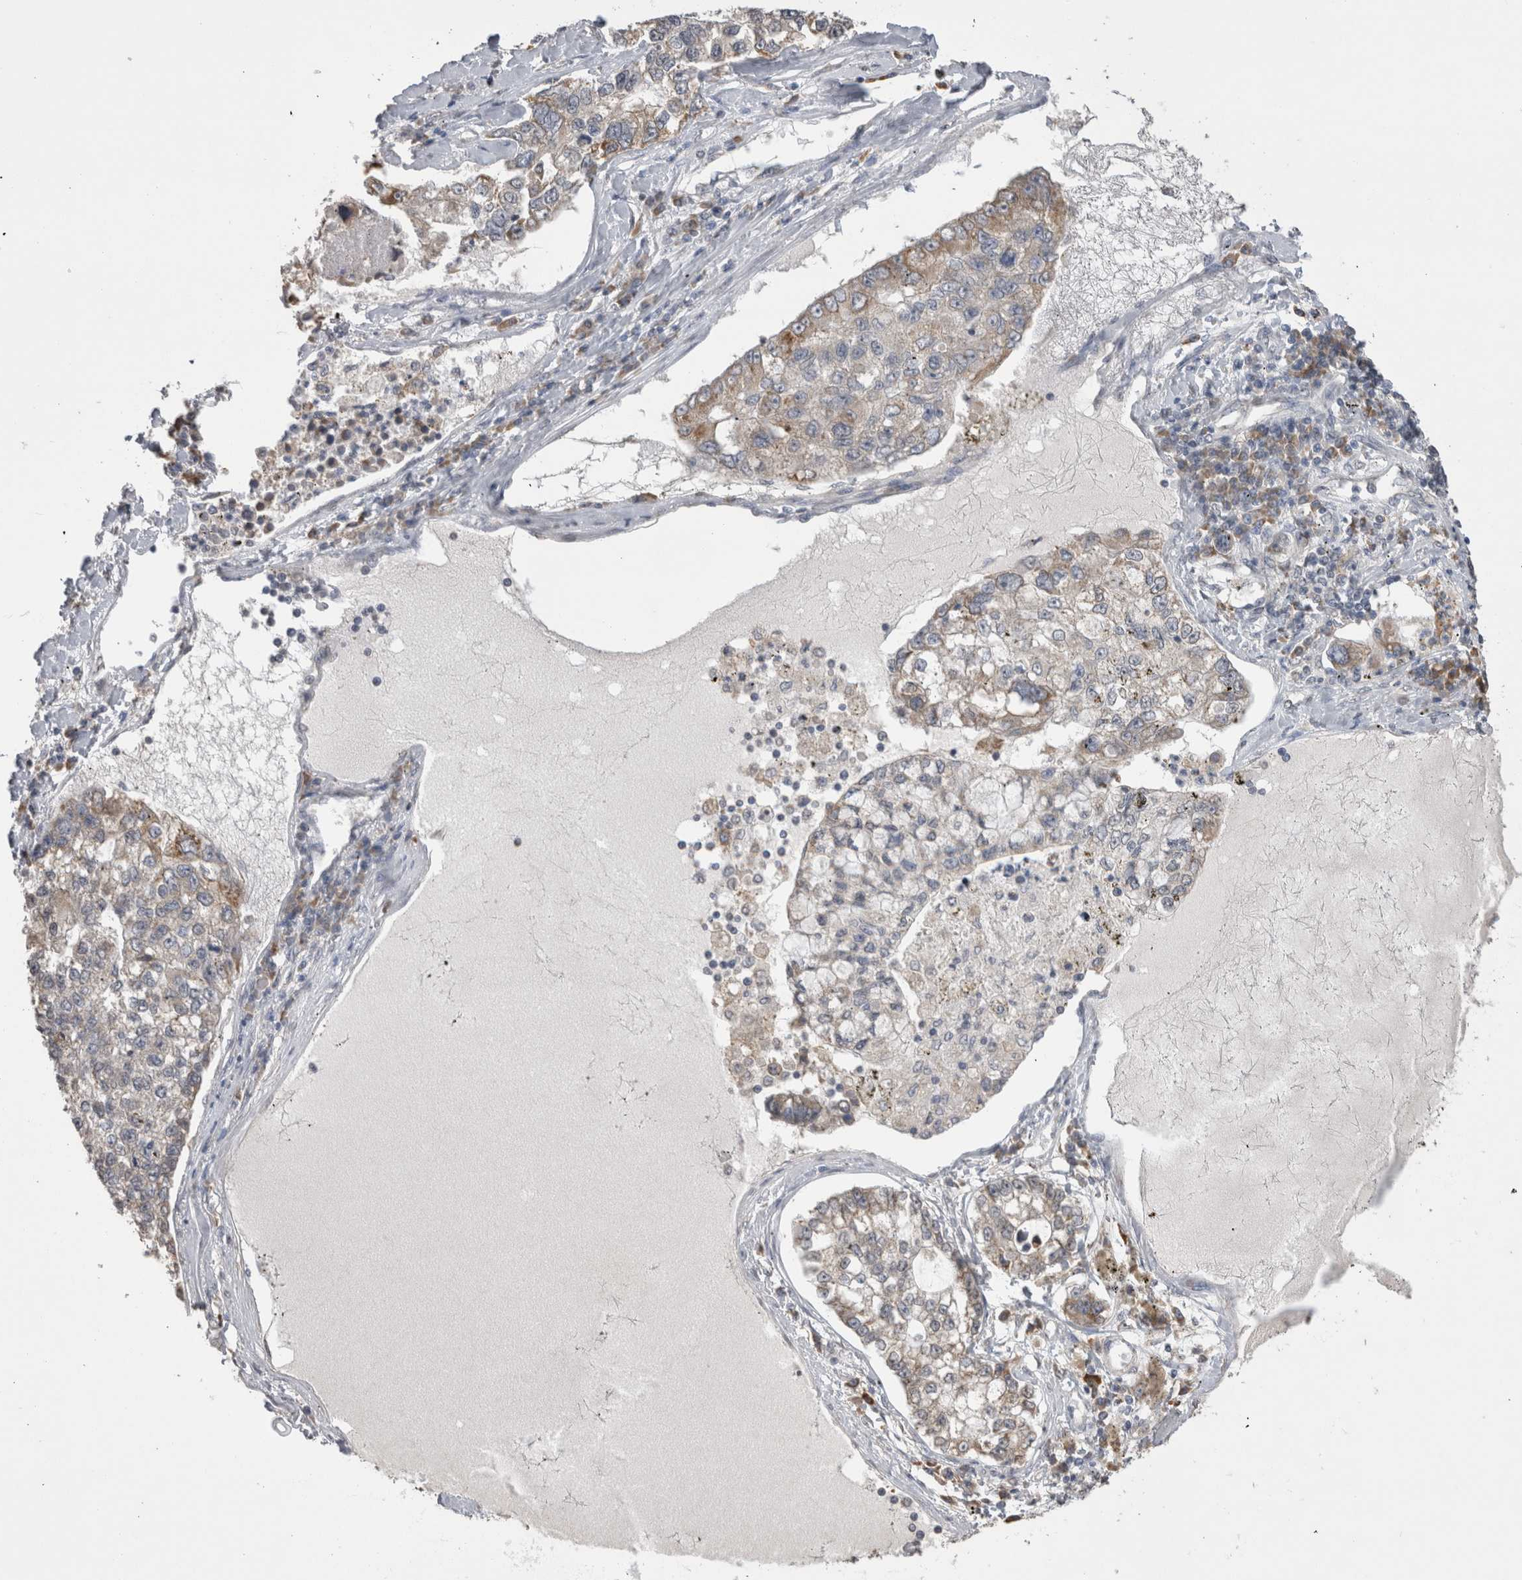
{"staining": {"intensity": "weak", "quantity": "<25%", "location": "cytoplasmic/membranous"}, "tissue": "lung cancer", "cell_type": "Tumor cells", "image_type": "cancer", "snomed": [{"axis": "morphology", "description": "Adenocarcinoma, NOS"}, {"axis": "topography", "description": "Lung"}], "caption": "This micrograph is of lung cancer stained with immunohistochemistry to label a protein in brown with the nuclei are counter-stained blue. There is no positivity in tumor cells.", "gene": "NOMO1", "patient": {"sex": "male", "age": 49}}